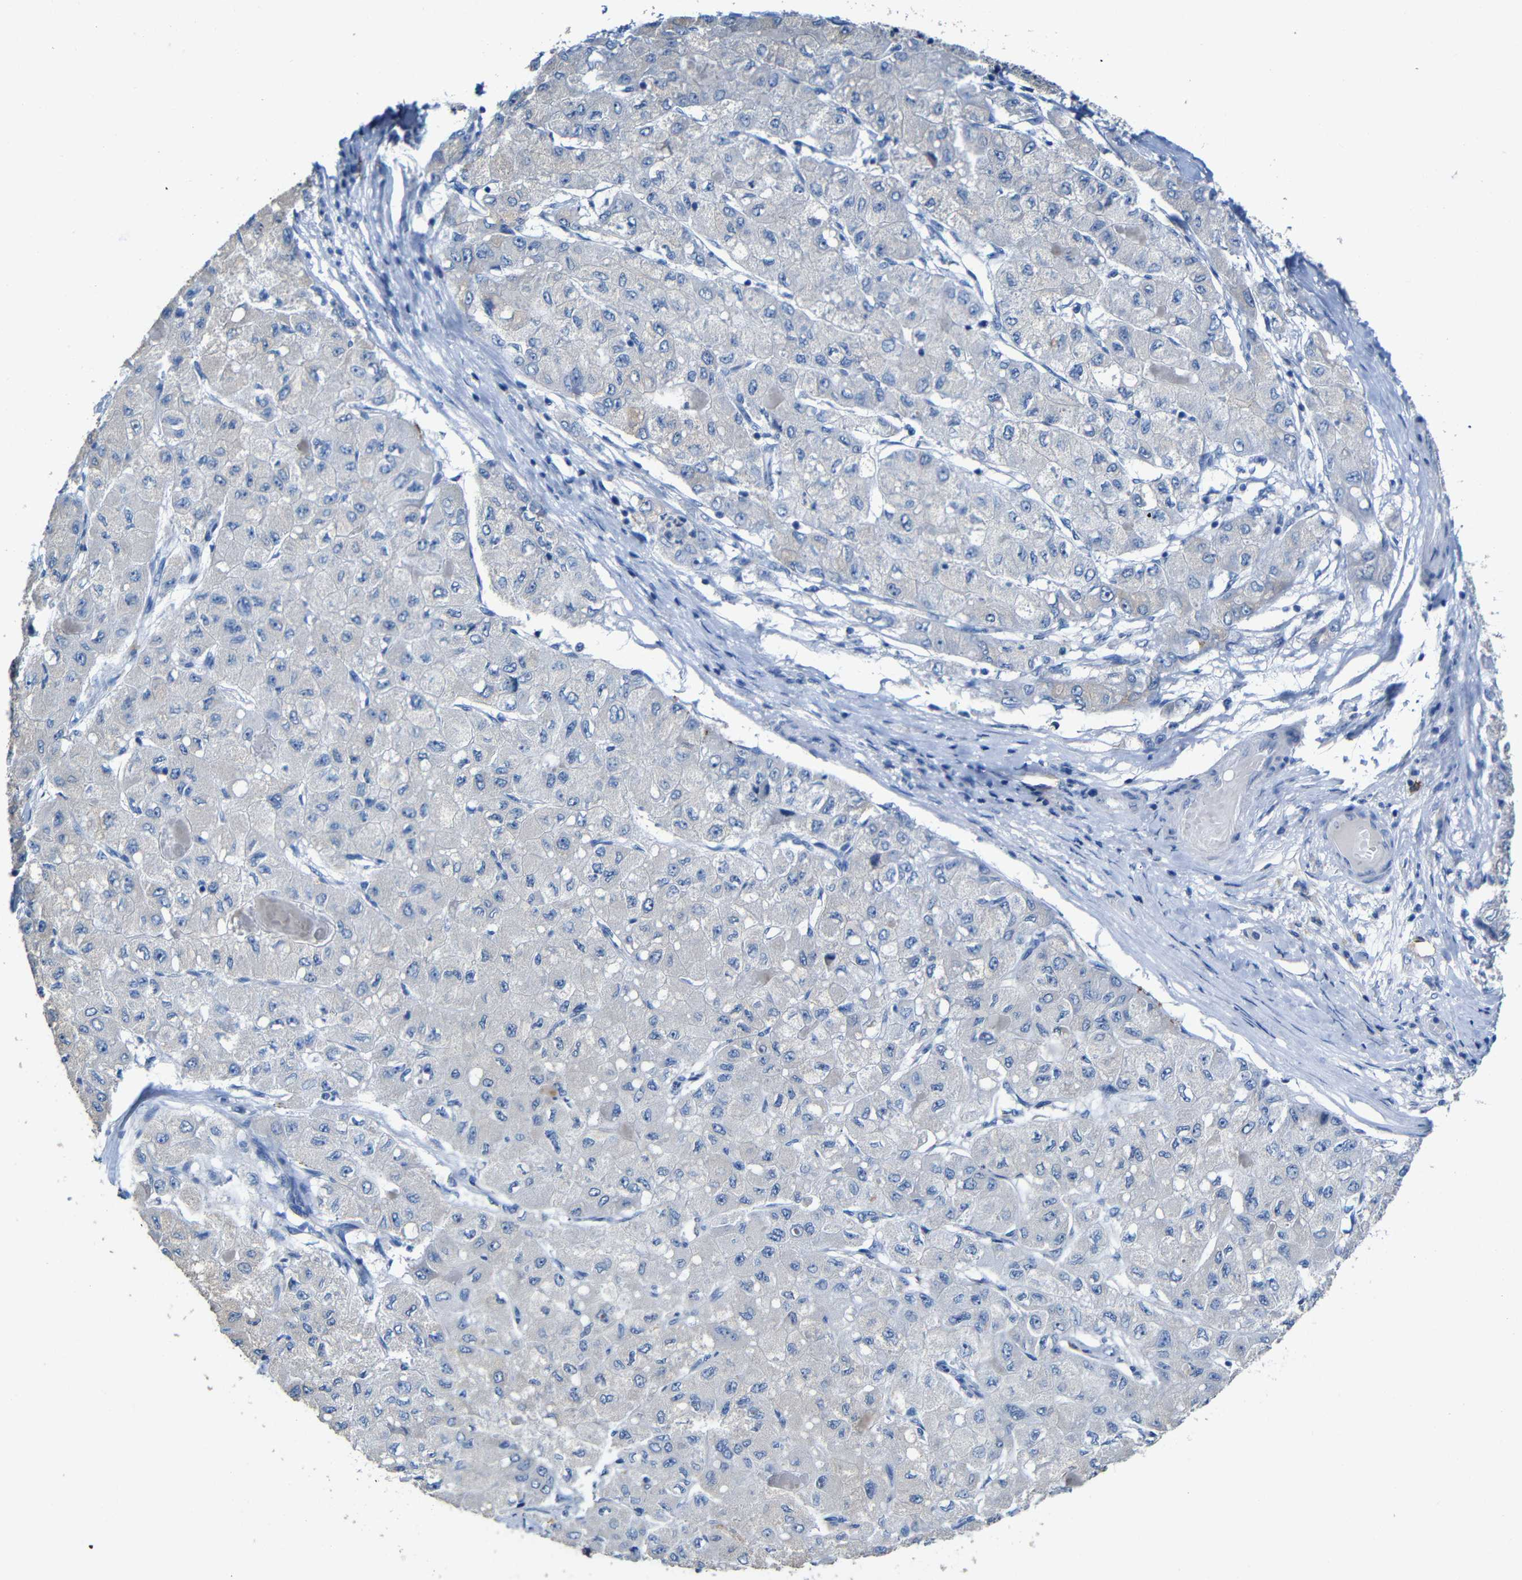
{"staining": {"intensity": "negative", "quantity": "none", "location": "none"}, "tissue": "liver cancer", "cell_type": "Tumor cells", "image_type": "cancer", "snomed": [{"axis": "morphology", "description": "Carcinoma, Hepatocellular, NOS"}, {"axis": "topography", "description": "Liver"}], "caption": "Histopathology image shows no protein expression in tumor cells of liver cancer (hepatocellular carcinoma) tissue.", "gene": "ACKR2", "patient": {"sex": "male", "age": 80}}